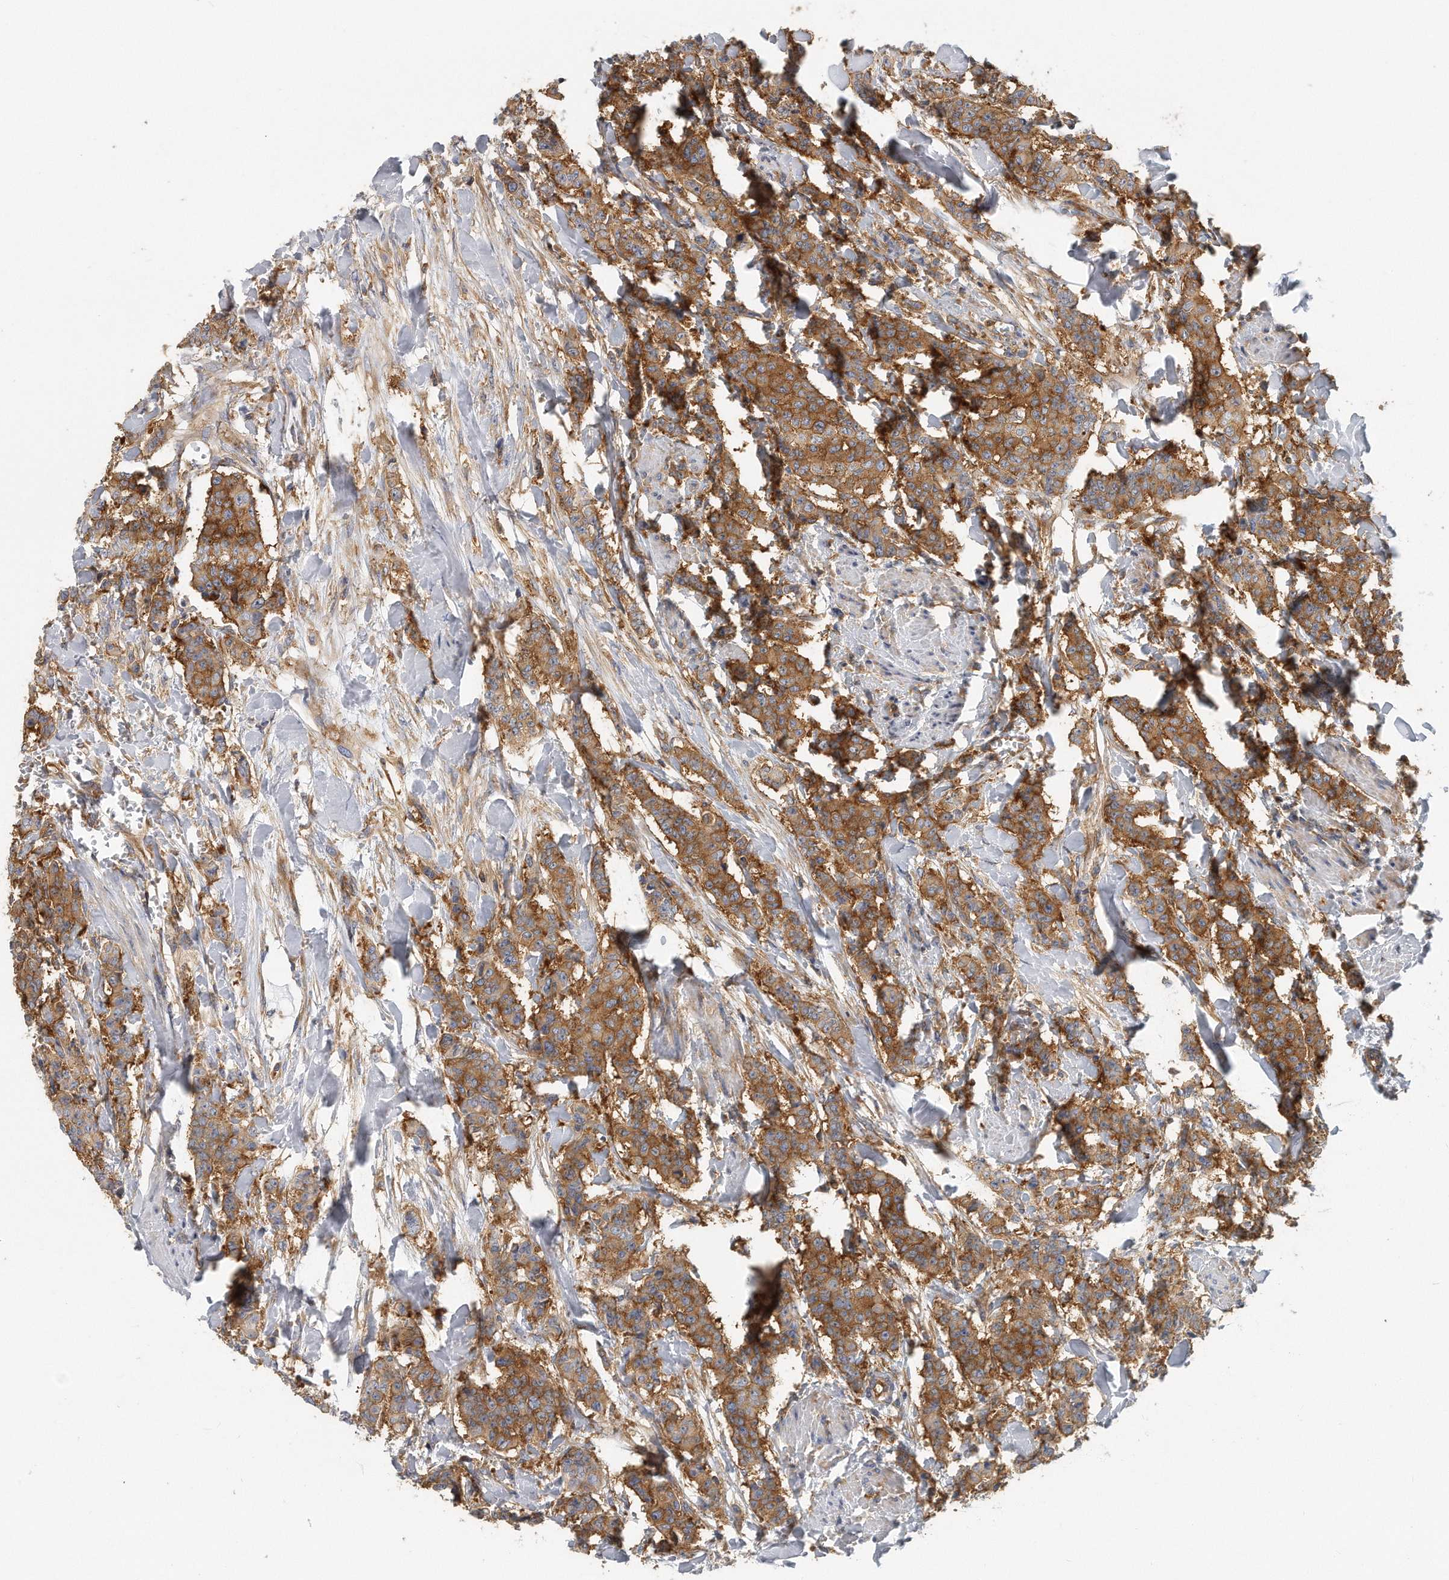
{"staining": {"intensity": "moderate", "quantity": ">75%", "location": "cytoplasmic/membranous"}, "tissue": "breast cancer", "cell_type": "Tumor cells", "image_type": "cancer", "snomed": [{"axis": "morphology", "description": "Duct carcinoma"}, {"axis": "topography", "description": "Breast"}], "caption": "Protein analysis of breast cancer (intraductal carcinoma) tissue displays moderate cytoplasmic/membranous positivity in about >75% of tumor cells.", "gene": "EIF3I", "patient": {"sex": "female", "age": 40}}